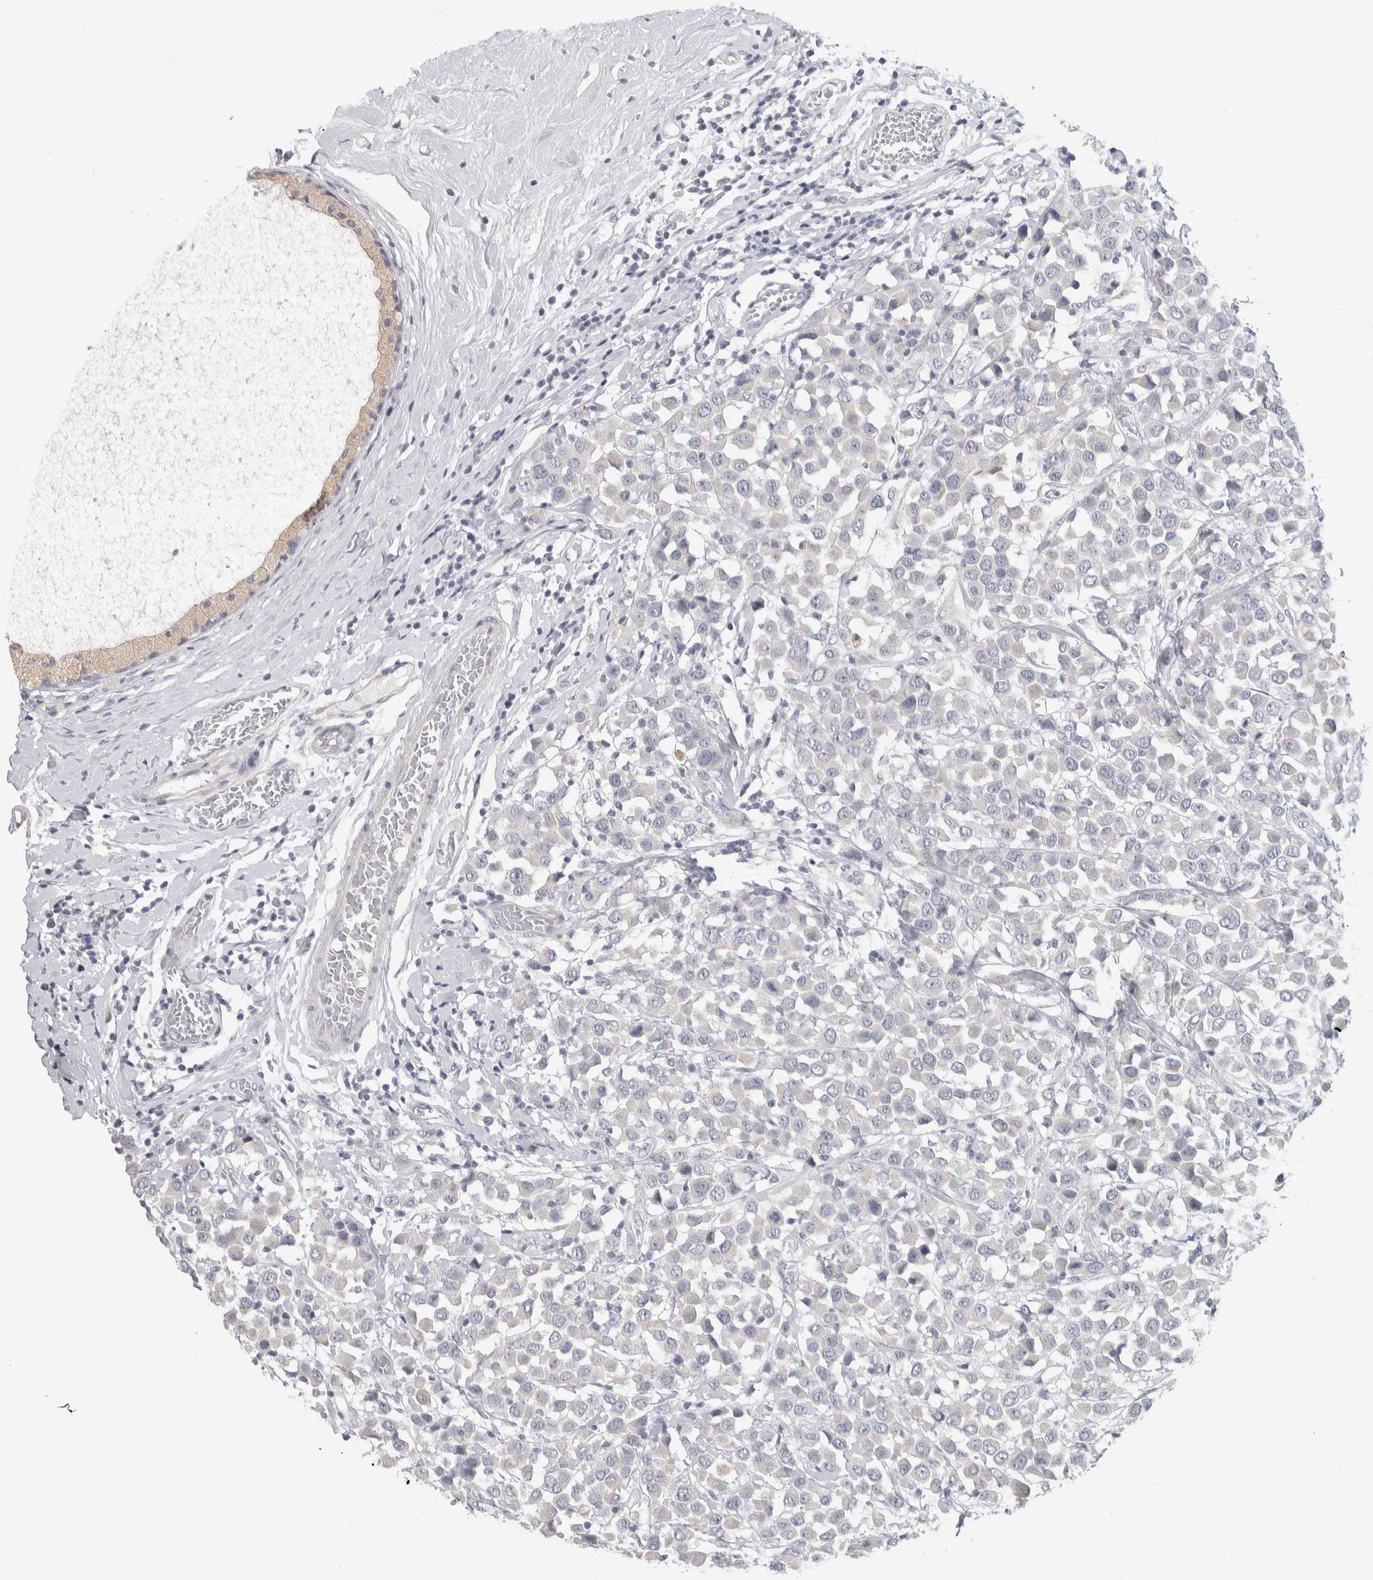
{"staining": {"intensity": "negative", "quantity": "none", "location": "none"}, "tissue": "breast cancer", "cell_type": "Tumor cells", "image_type": "cancer", "snomed": [{"axis": "morphology", "description": "Duct carcinoma"}, {"axis": "topography", "description": "Breast"}], "caption": "The histopathology image displays no staining of tumor cells in breast cancer. (DAB immunohistochemistry (IHC) with hematoxylin counter stain).", "gene": "DCXR", "patient": {"sex": "female", "age": 61}}